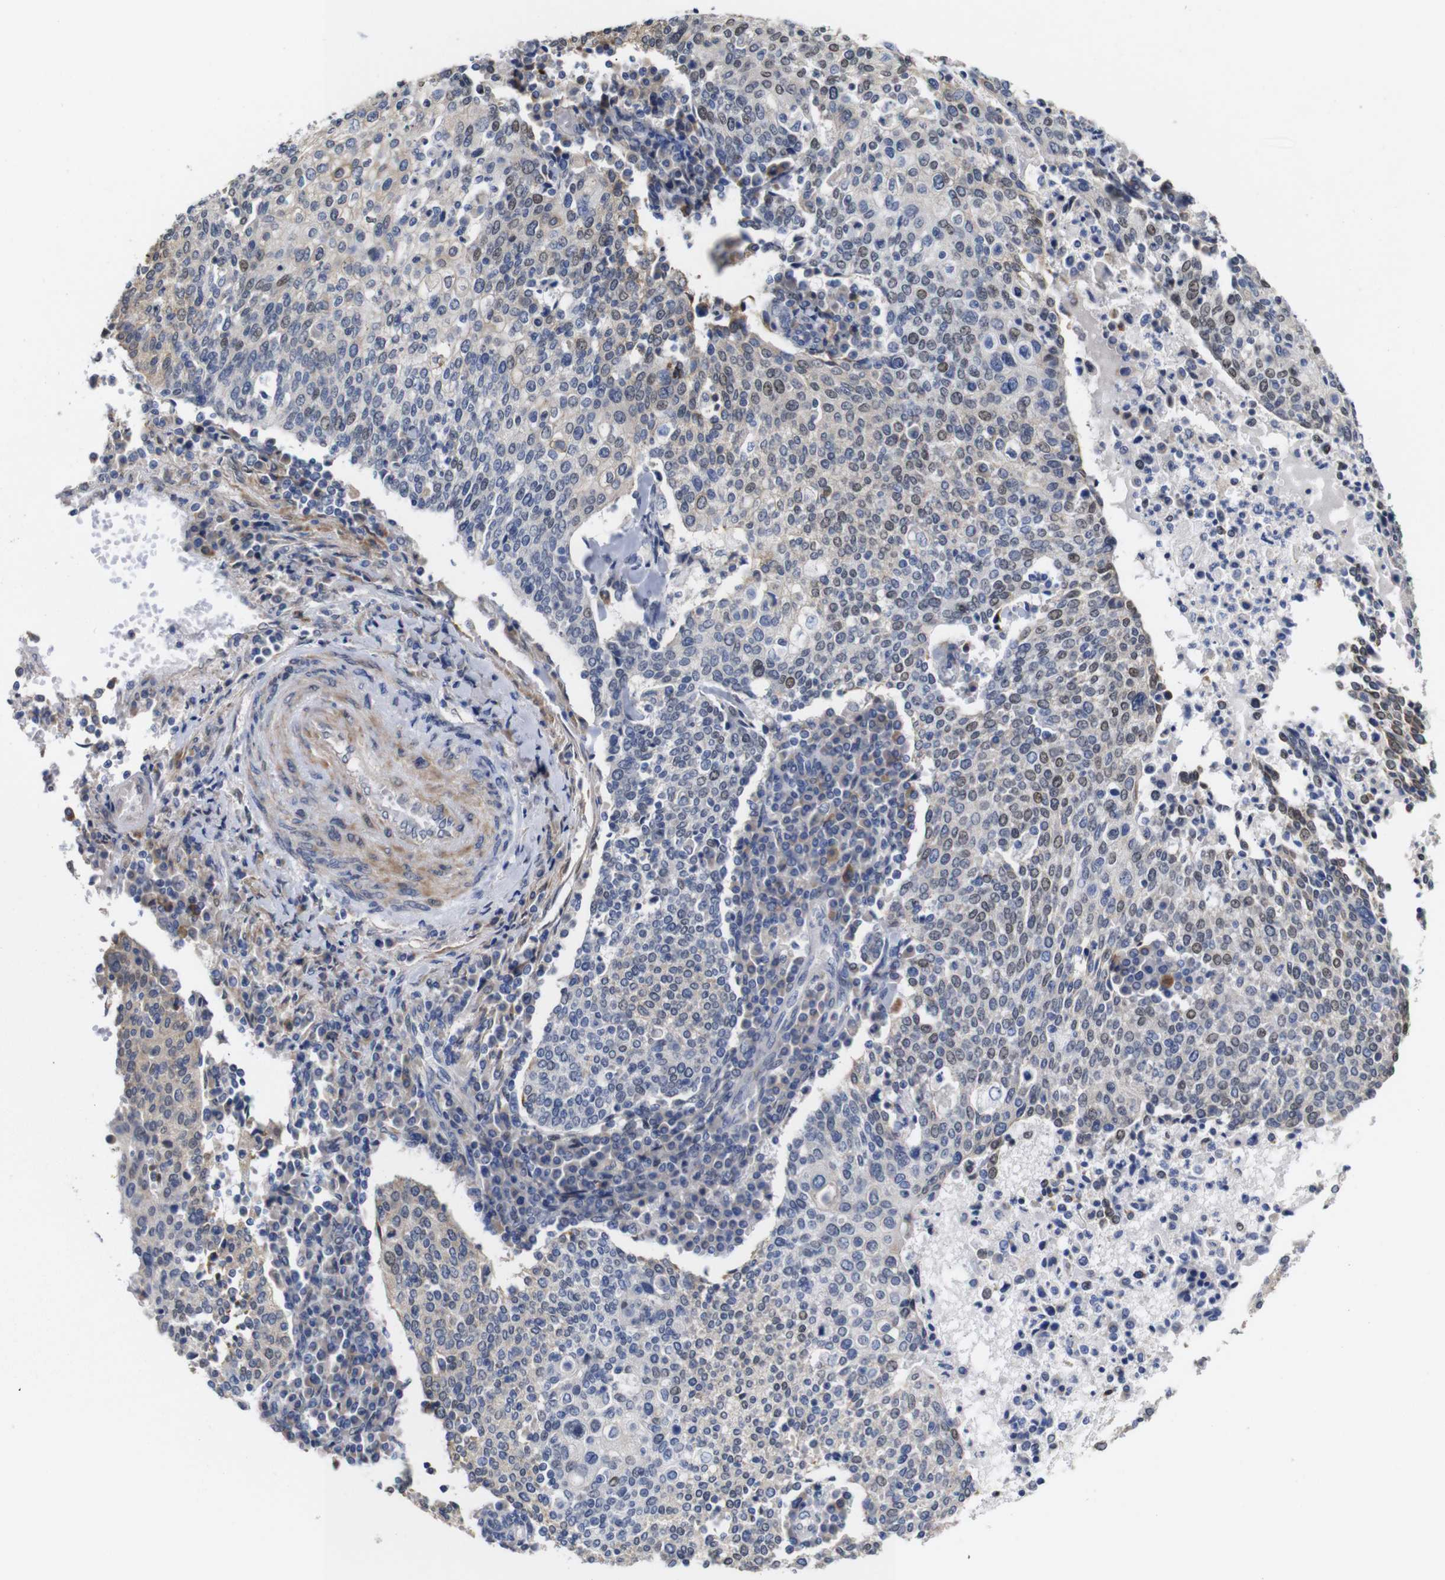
{"staining": {"intensity": "weak", "quantity": "25%-75%", "location": "nuclear"}, "tissue": "cervical cancer", "cell_type": "Tumor cells", "image_type": "cancer", "snomed": [{"axis": "morphology", "description": "Squamous cell carcinoma, NOS"}, {"axis": "topography", "description": "Cervix"}], "caption": "The micrograph displays staining of cervical squamous cell carcinoma, revealing weak nuclear protein staining (brown color) within tumor cells. Immunohistochemistry stains the protein of interest in brown and the nuclei are stained blue.", "gene": "TCEAL9", "patient": {"sex": "female", "age": 40}}